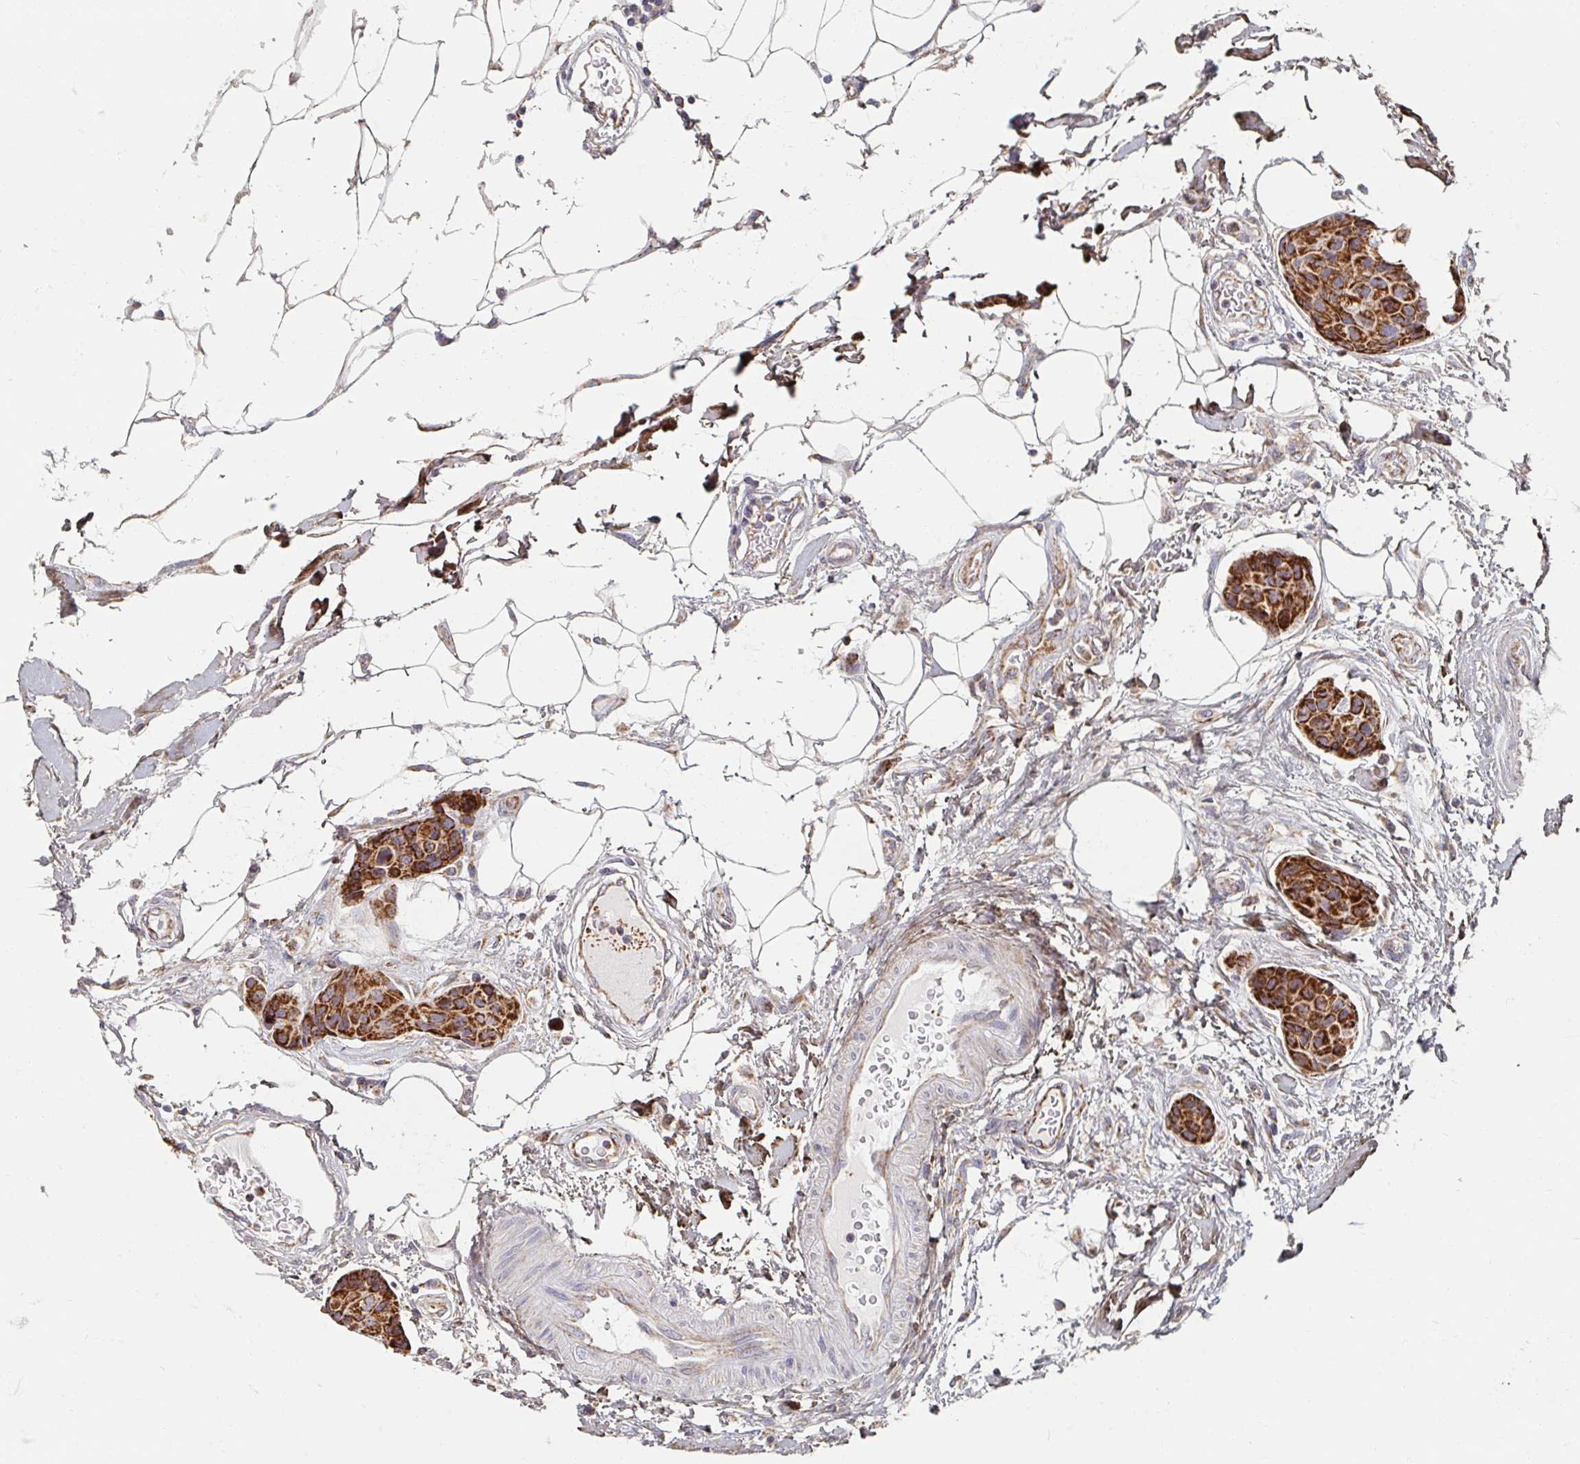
{"staining": {"intensity": "strong", "quantity": ">75%", "location": "cytoplasmic/membranous"}, "tissue": "breast cancer", "cell_type": "Tumor cells", "image_type": "cancer", "snomed": [{"axis": "morphology", "description": "Duct carcinoma"}, {"axis": "topography", "description": "Breast"}, {"axis": "topography", "description": "Lymph node"}], "caption": "An IHC histopathology image of tumor tissue is shown. Protein staining in brown labels strong cytoplasmic/membranous positivity in infiltrating ductal carcinoma (breast) within tumor cells. (DAB (3,3'-diaminobenzidine) IHC with brightfield microscopy, high magnification).", "gene": "MAVS", "patient": {"sex": "female", "age": 80}}